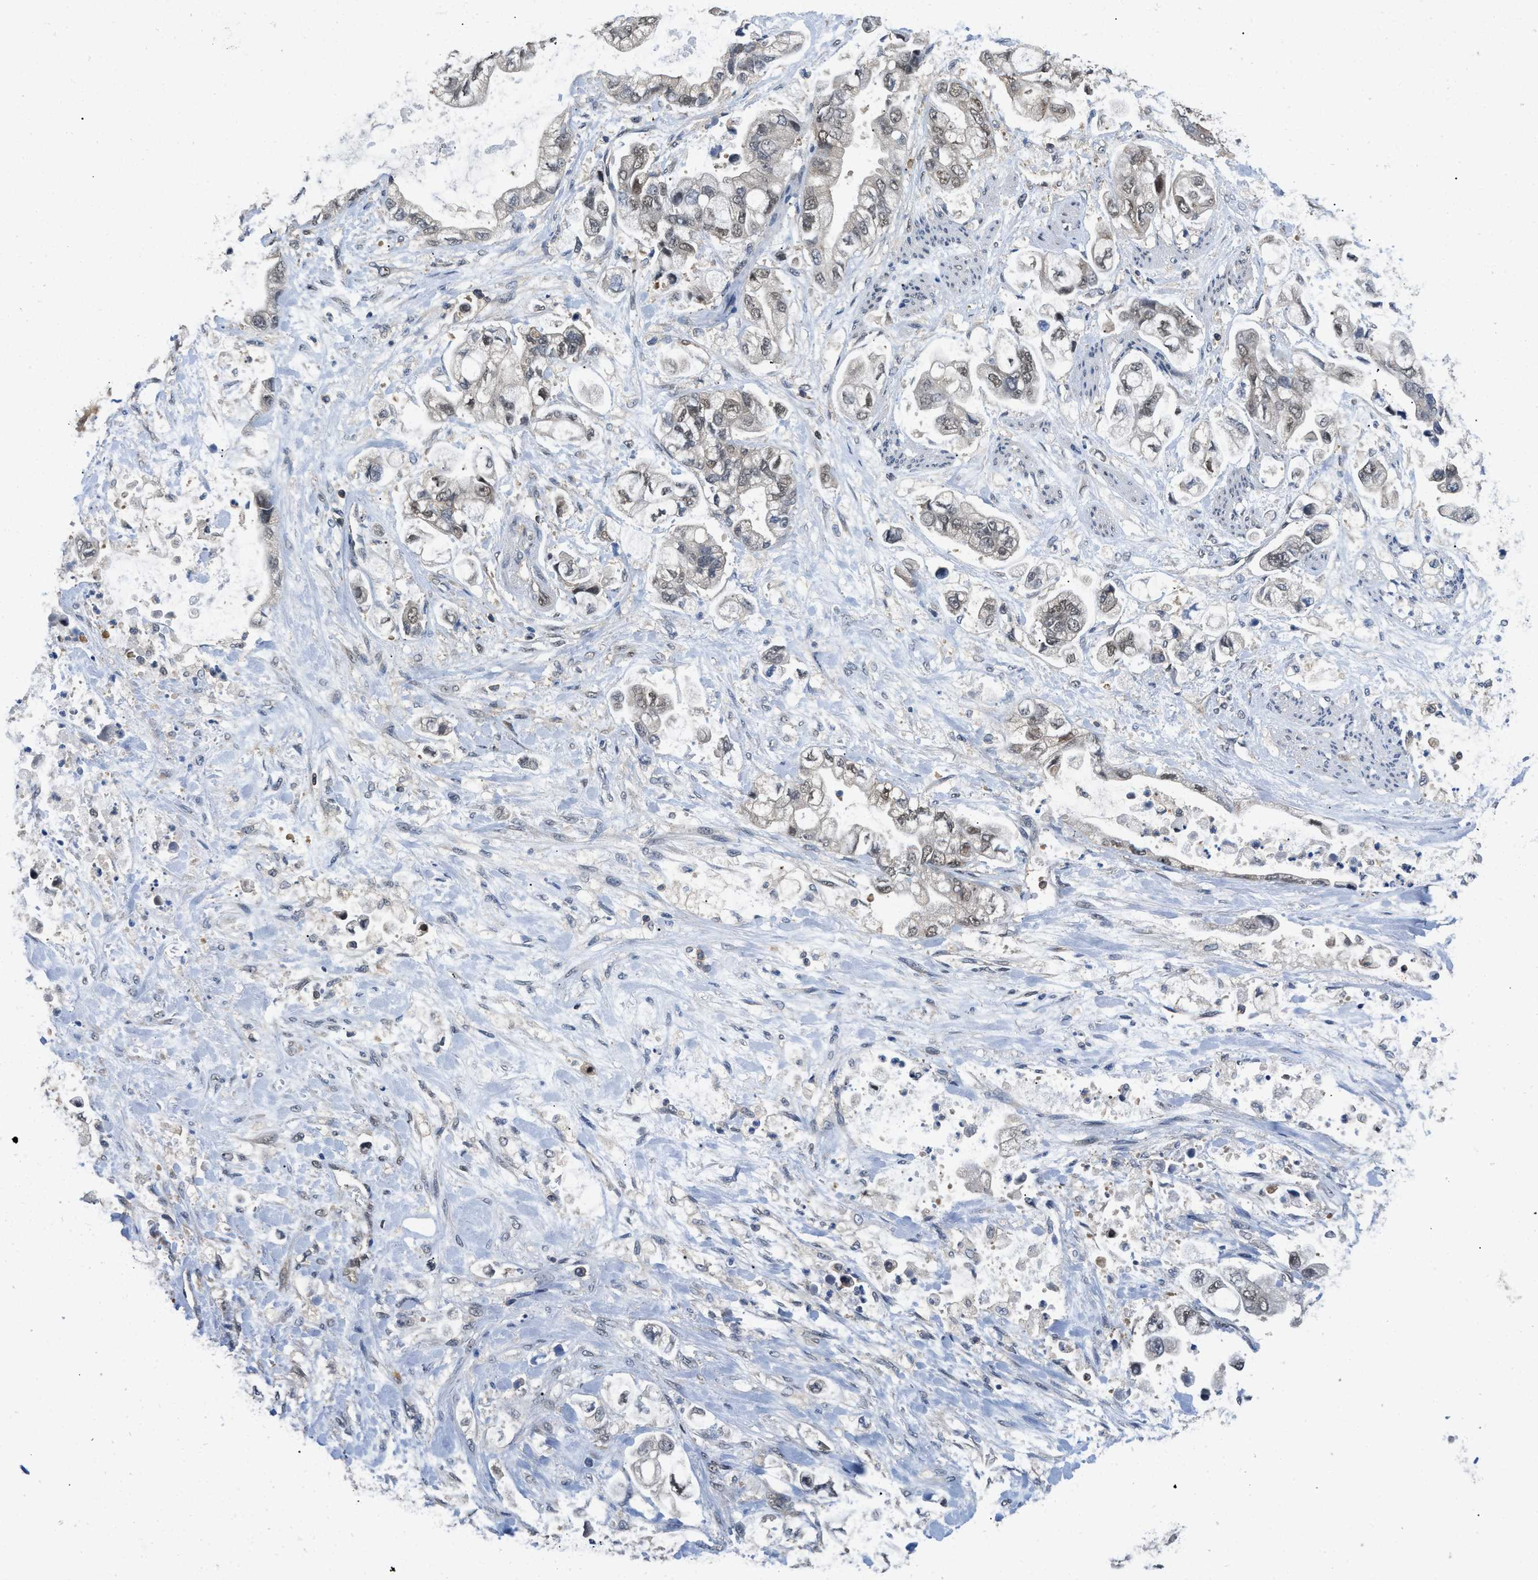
{"staining": {"intensity": "weak", "quantity": "25%-75%", "location": "nuclear"}, "tissue": "stomach cancer", "cell_type": "Tumor cells", "image_type": "cancer", "snomed": [{"axis": "morphology", "description": "Normal tissue, NOS"}, {"axis": "morphology", "description": "Adenocarcinoma, NOS"}, {"axis": "topography", "description": "Stomach"}], "caption": "About 25%-75% of tumor cells in human stomach cancer display weak nuclear protein expression as visualized by brown immunohistochemical staining.", "gene": "ATF7IP", "patient": {"sex": "male", "age": 62}}